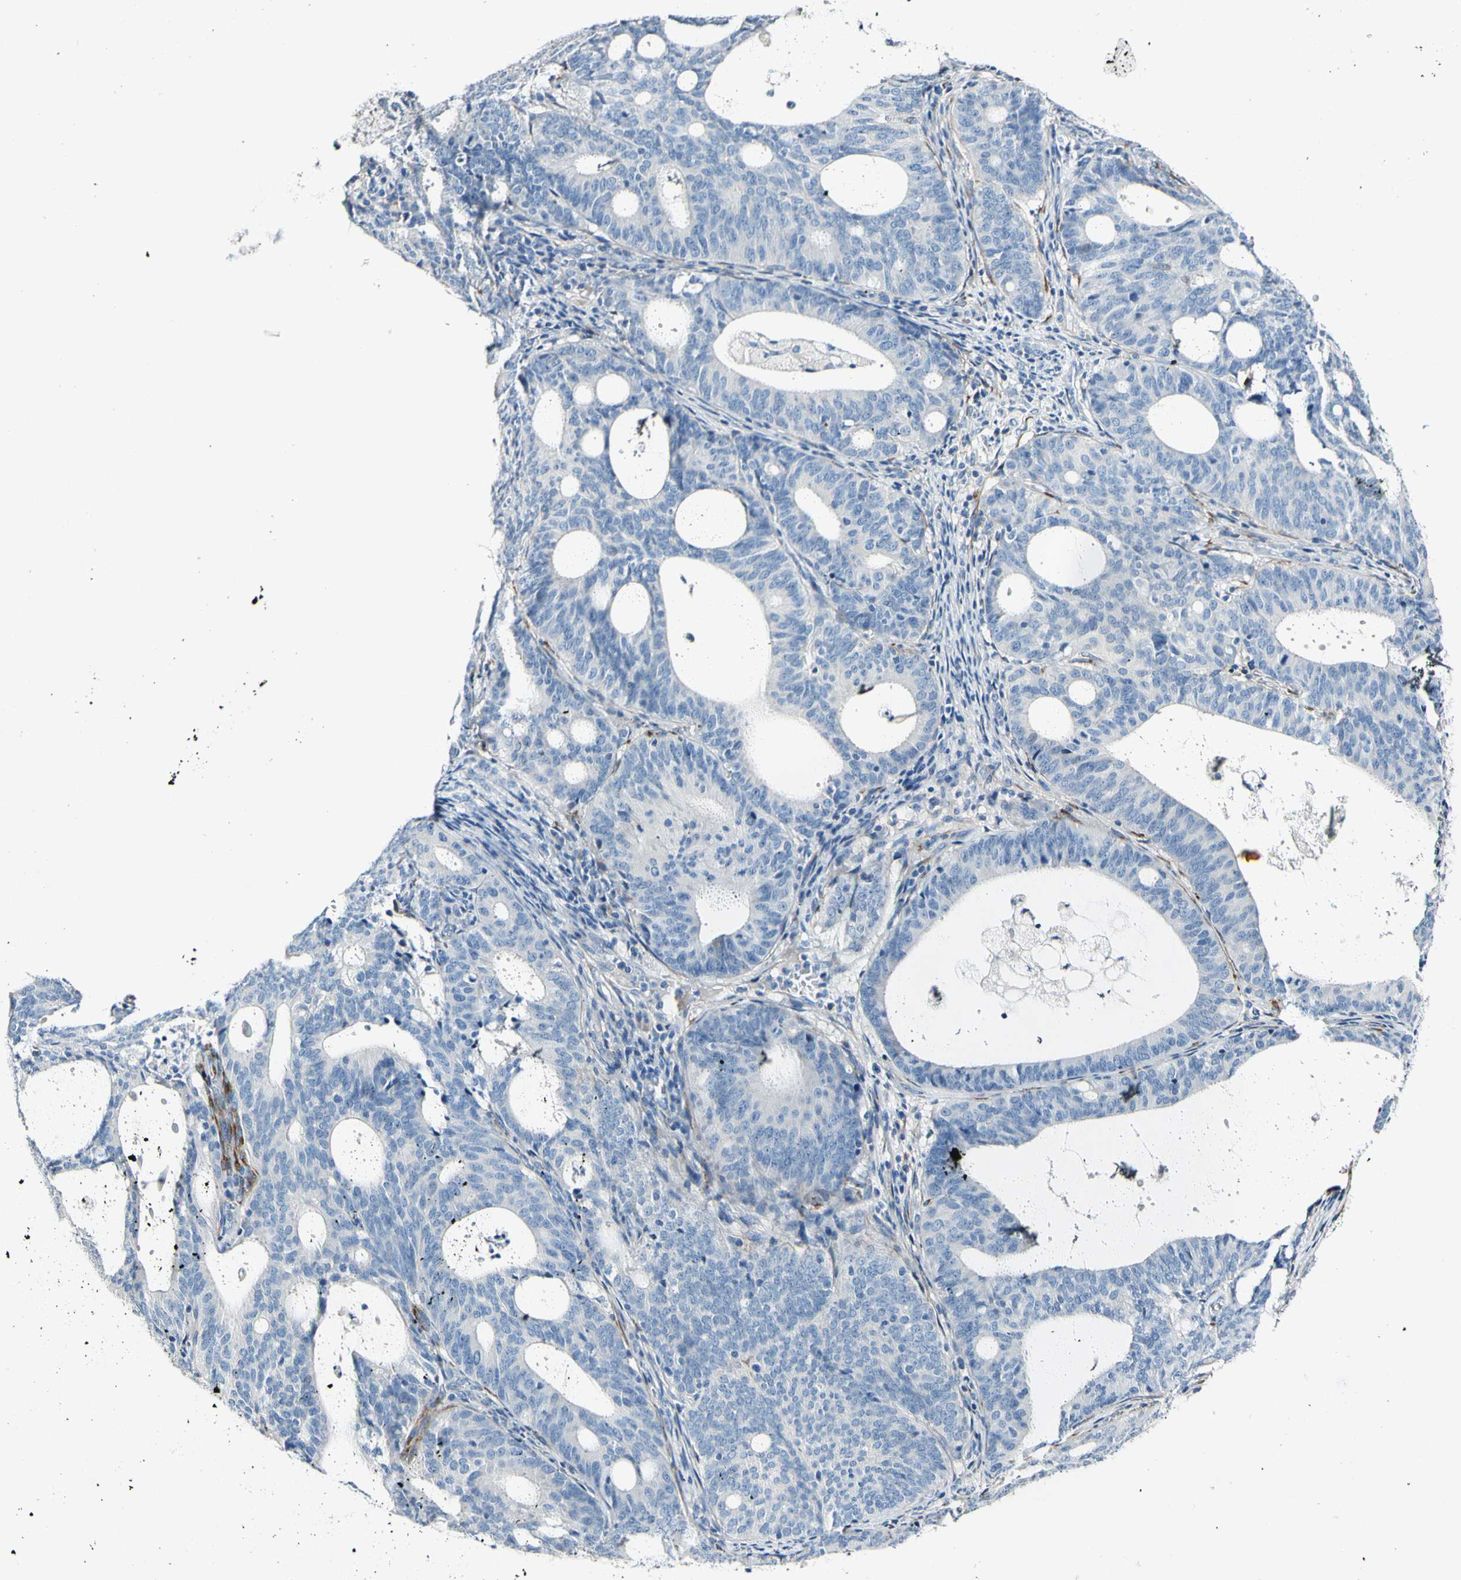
{"staining": {"intensity": "negative", "quantity": "none", "location": "none"}, "tissue": "endometrial cancer", "cell_type": "Tumor cells", "image_type": "cancer", "snomed": [{"axis": "morphology", "description": "Adenocarcinoma, NOS"}, {"axis": "topography", "description": "Uterus"}], "caption": "Immunohistochemical staining of adenocarcinoma (endometrial) reveals no significant positivity in tumor cells.", "gene": "COL6A3", "patient": {"sex": "female", "age": 83}}